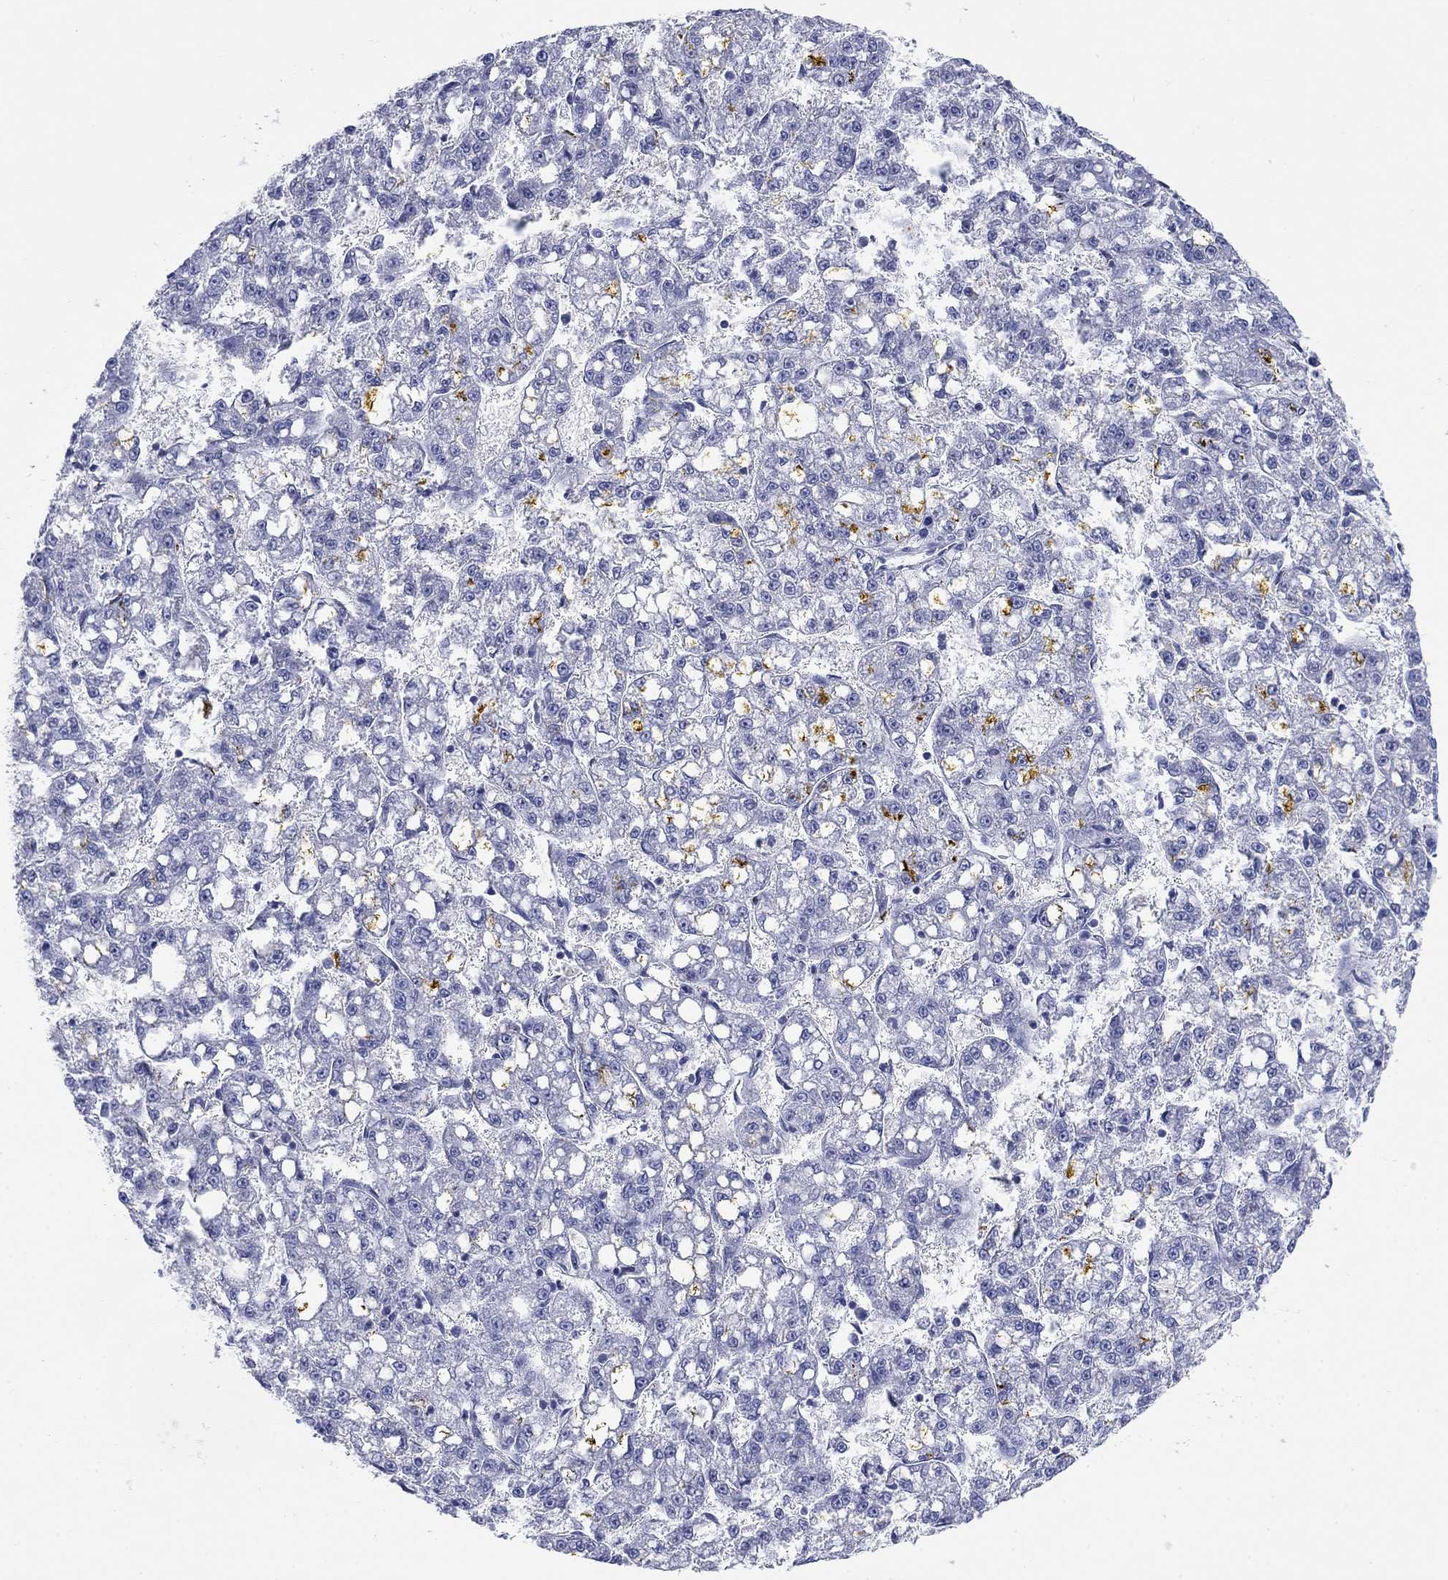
{"staining": {"intensity": "negative", "quantity": "none", "location": "none"}, "tissue": "liver cancer", "cell_type": "Tumor cells", "image_type": "cancer", "snomed": [{"axis": "morphology", "description": "Carcinoma, Hepatocellular, NOS"}, {"axis": "topography", "description": "Liver"}], "caption": "A high-resolution photomicrograph shows immunohistochemistry staining of liver hepatocellular carcinoma, which exhibits no significant staining in tumor cells.", "gene": "PTPRZ1", "patient": {"sex": "female", "age": 65}}